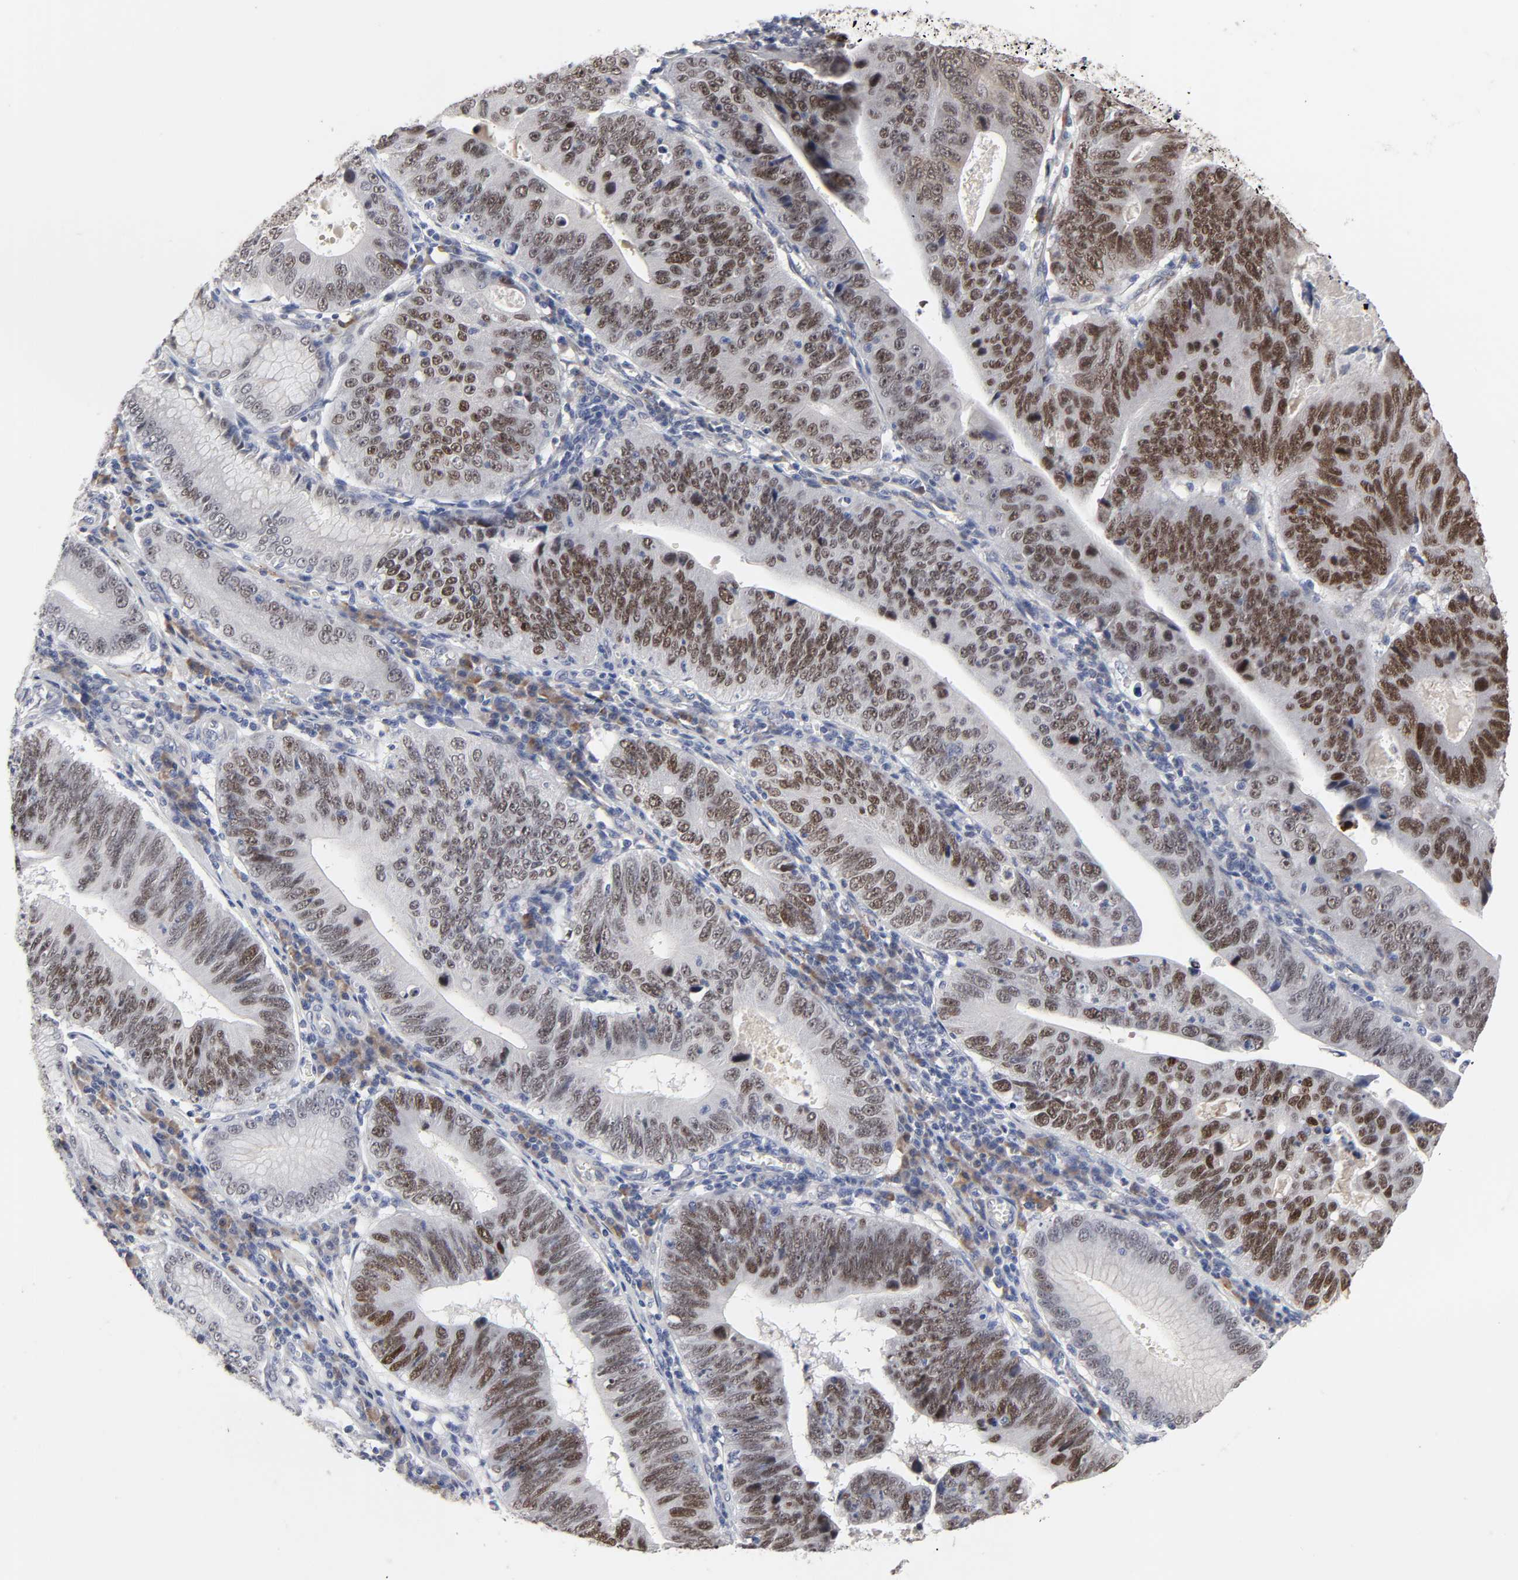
{"staining": {"intensity": "strong", "quantity": ">75%", "location": "cytoplasmic/membranous,nuclear"}, "tissue": "stomach cancer", "cell_type": "Tumor cells", "image_type": "cancer", "snomed": [{"axis": "morphology", "description": "Adenocarcinoma, NOS"}, {"axis": "topography", "description": "Stomach"}], "caption": "Immunohistochemistry (DAB (3,3'-diaminobenzidine)) staining of human stomach cancer demonstrates strong cytoplasmic/membranous and nuclear protein staining in about >75% of tumor cells.", "gene": "HNF4A", "patient": {"sex": "male", "age": 59}}